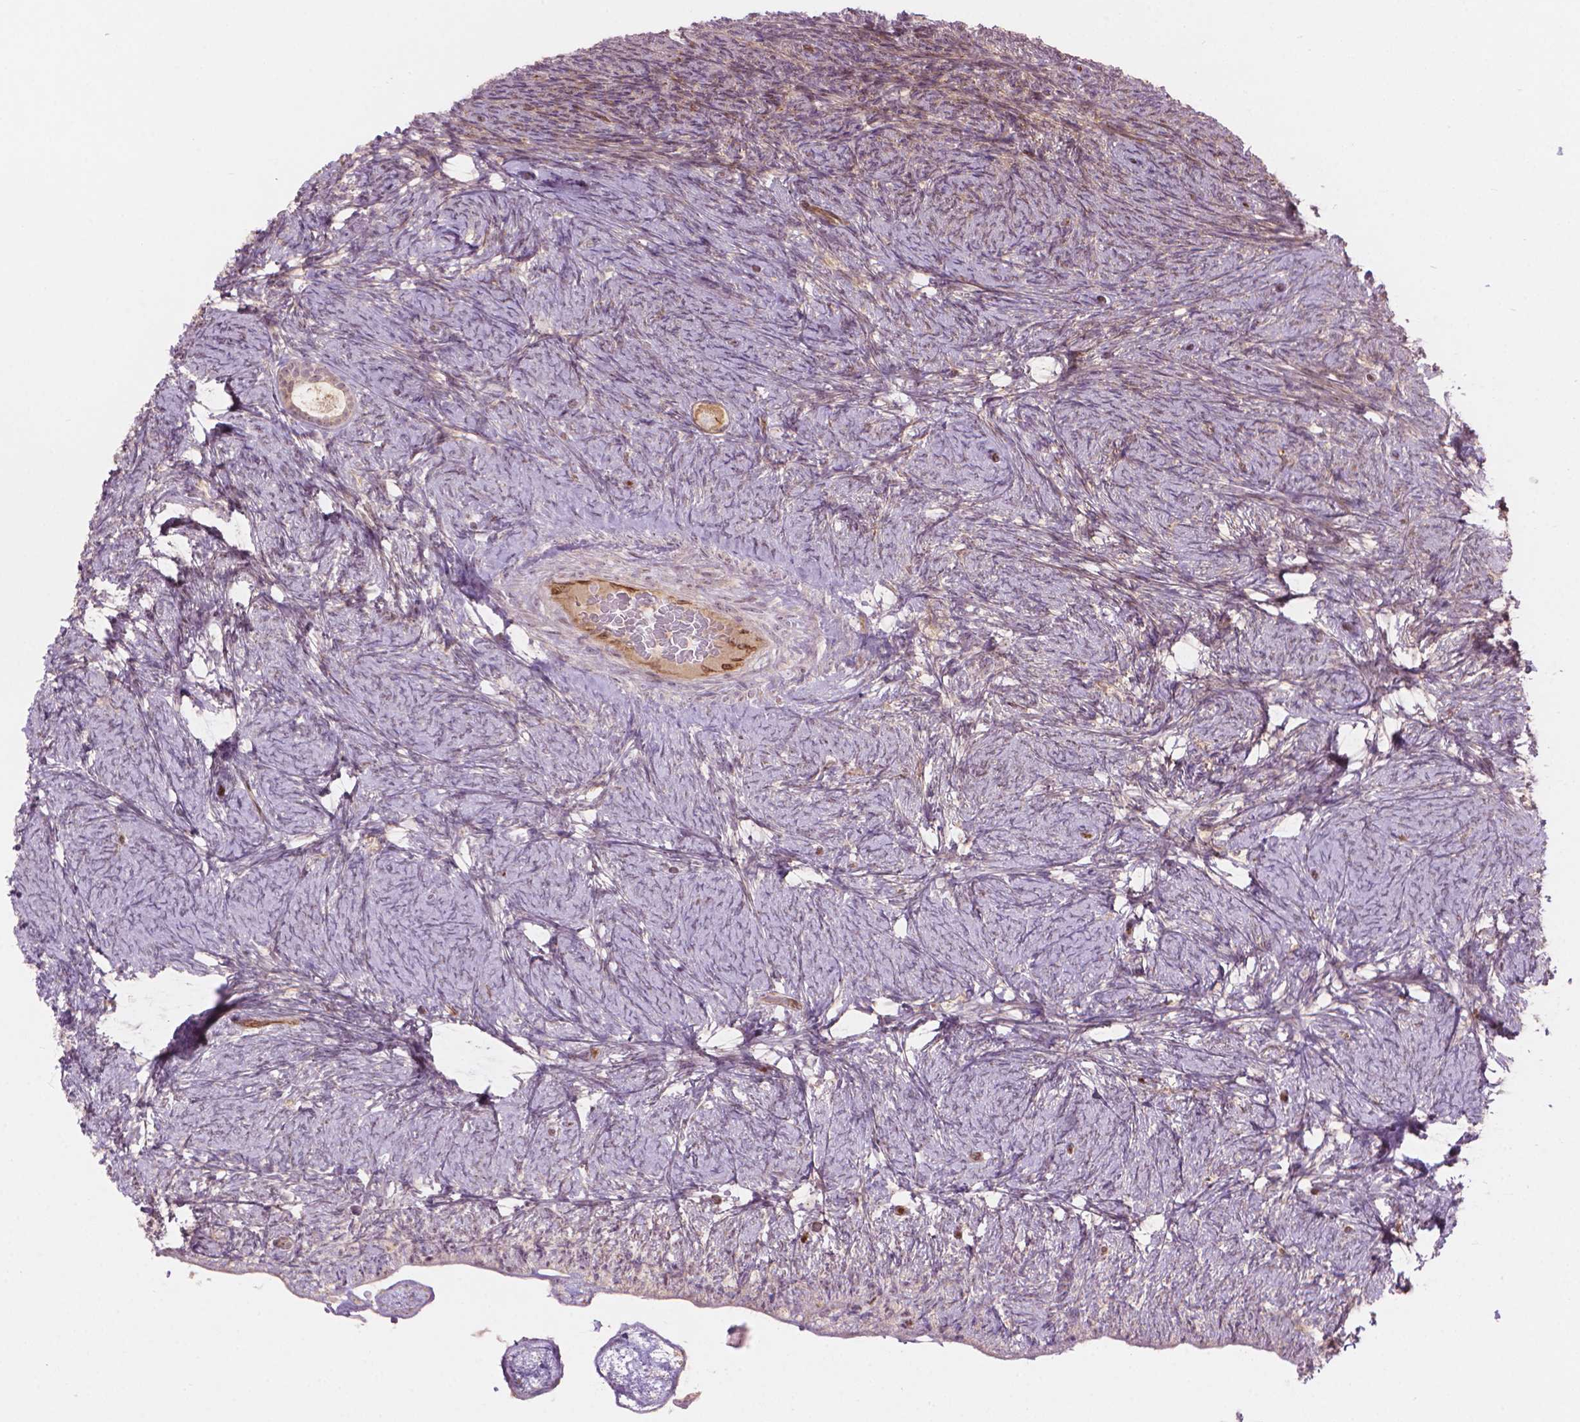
{"staining": {"intensity": "weak", "quantity": "25%-75%", "location": "cytoplasmic/membranous"}, "tissue": "ovary", "cell_type": "Follicle cells", "image_type": "normal", "snomed": [{"axis": "morphology", "description": "Normal tissue, NOS"}, {"axis": "topography", "description": "Ovary"}], "caption": "IHC (DAB (3,3'-diaminobenzidine)) staining of unremarkable ovary demonstrates weak cytoplasmic/membranous protein staining in approximately 25%-75% of follicle cells.", "gene": "SMC2", "patient": {"sex": "female", "age": 34}}